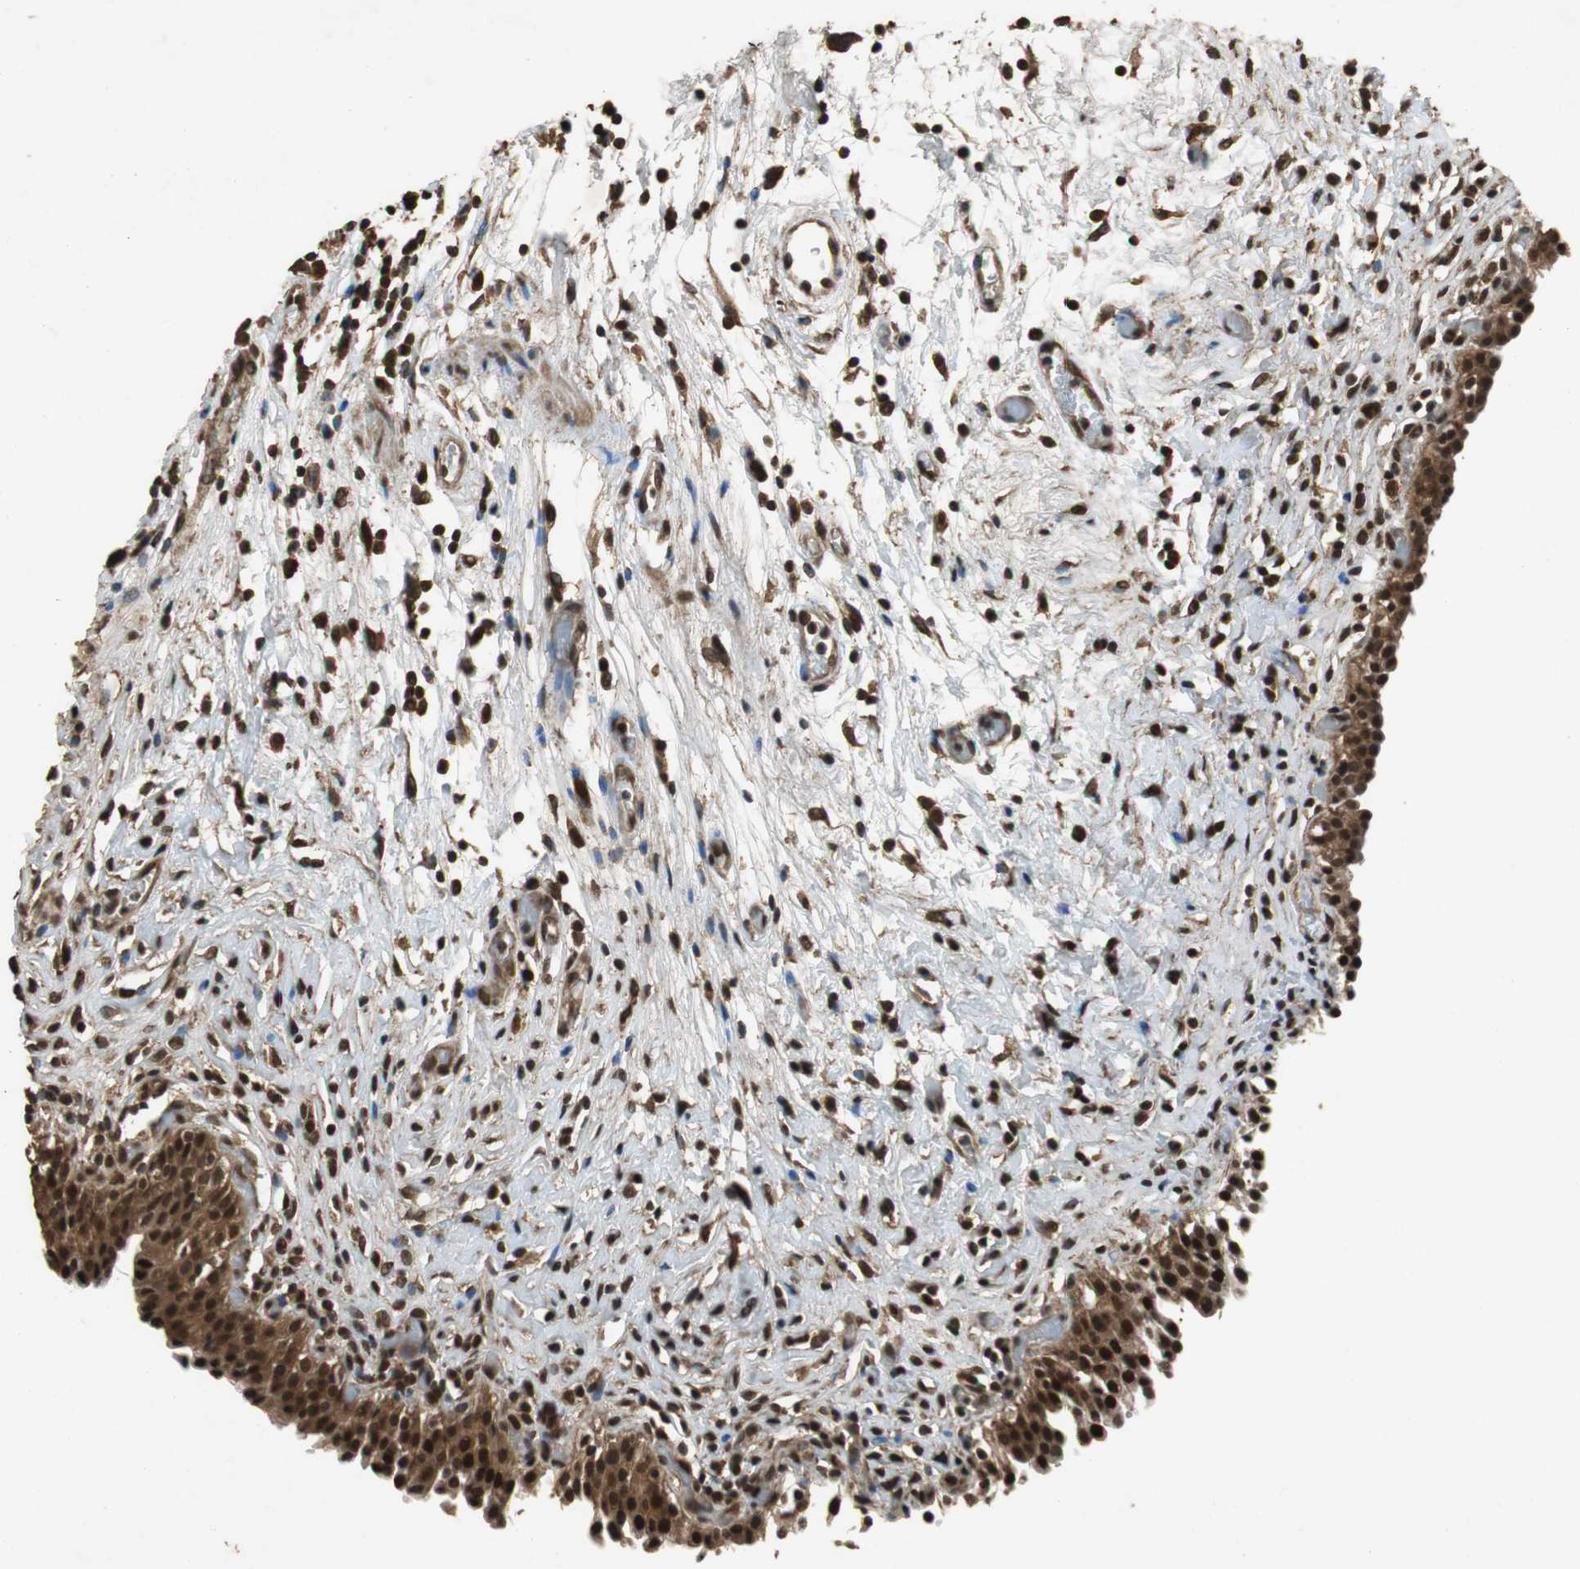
{"staining": {"intensity": "strong", "quantity": ">75%", "location": "cytoplasmic/membranous,nuclear"}, "tissue": "urinary bladder", "cell_type": "Urothelial cells", "image_type": "normal", "snomed": [{"axis": "morphology", "description": "Normal tissue, NOS"}, {"axis": "topography", "description": "Urinary bladder"}], "caption": "A high-resolution photomicrograph shows immunohistochemistry staining of benign urinary bladder, which exhibits strong cytoplasmic/membranous,nuclear positivity in approximately >75% of urothelial cells. (DAB (3,3'-diaminobenzidine) IHC with brightfield microscopy, high magnification).", "gene": "ZNF18", "patient": {"sex": "male", "age": 51}}